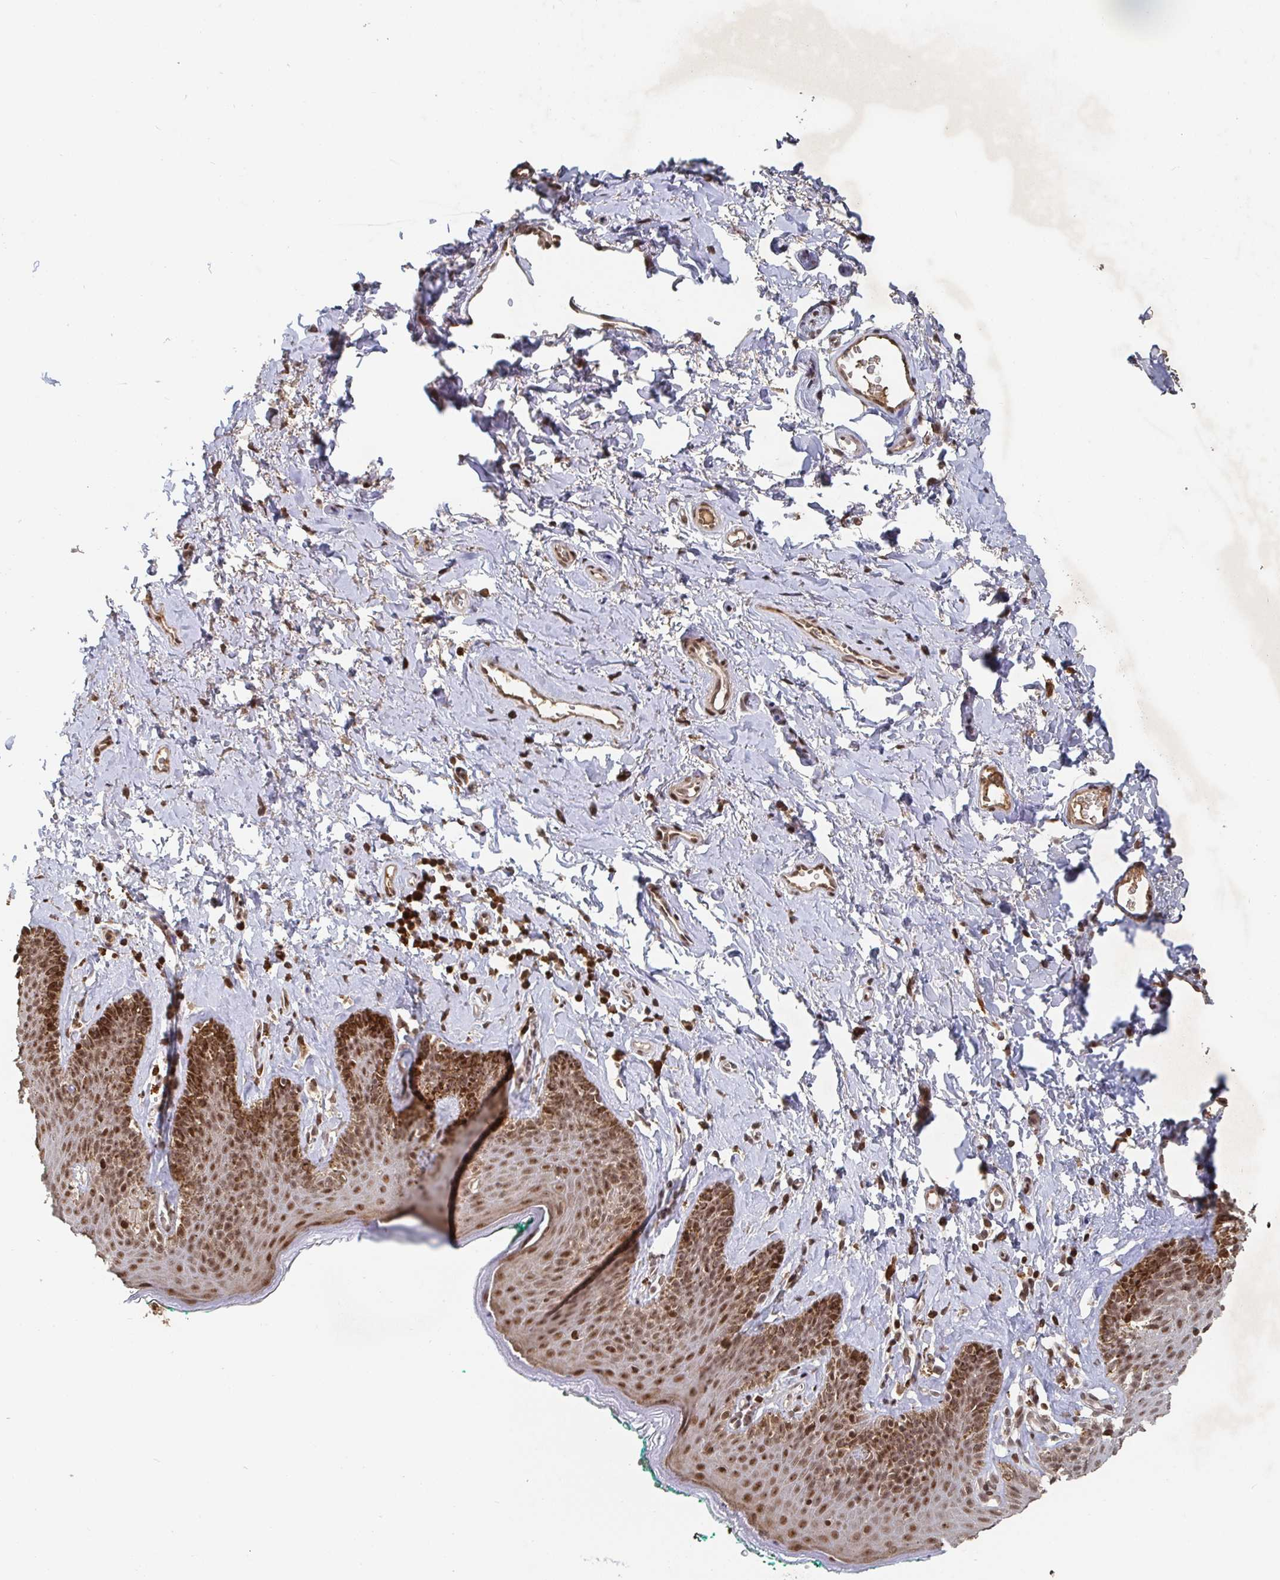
{"staining": {"intensity": "strong", "quantity": ">75%", "location": "nuclear"}, "tissue": "skin", "cell_type": "Epidermal cells", "image_type": "normal", "snomed": [{"axis": "morphology", "description": "Normal tissue, NOS"}, {"axis": "topography", "description": "Vulva"}, {"axis": "topography", "description": "Peripheral nerve tissue"}], "caption": "Epidermal cells show strong nuclear positivity in approximately >75% of cells in normal skin.", "gene": "ZDHHC12", "patient": {"sex": "female", "age": 66}}